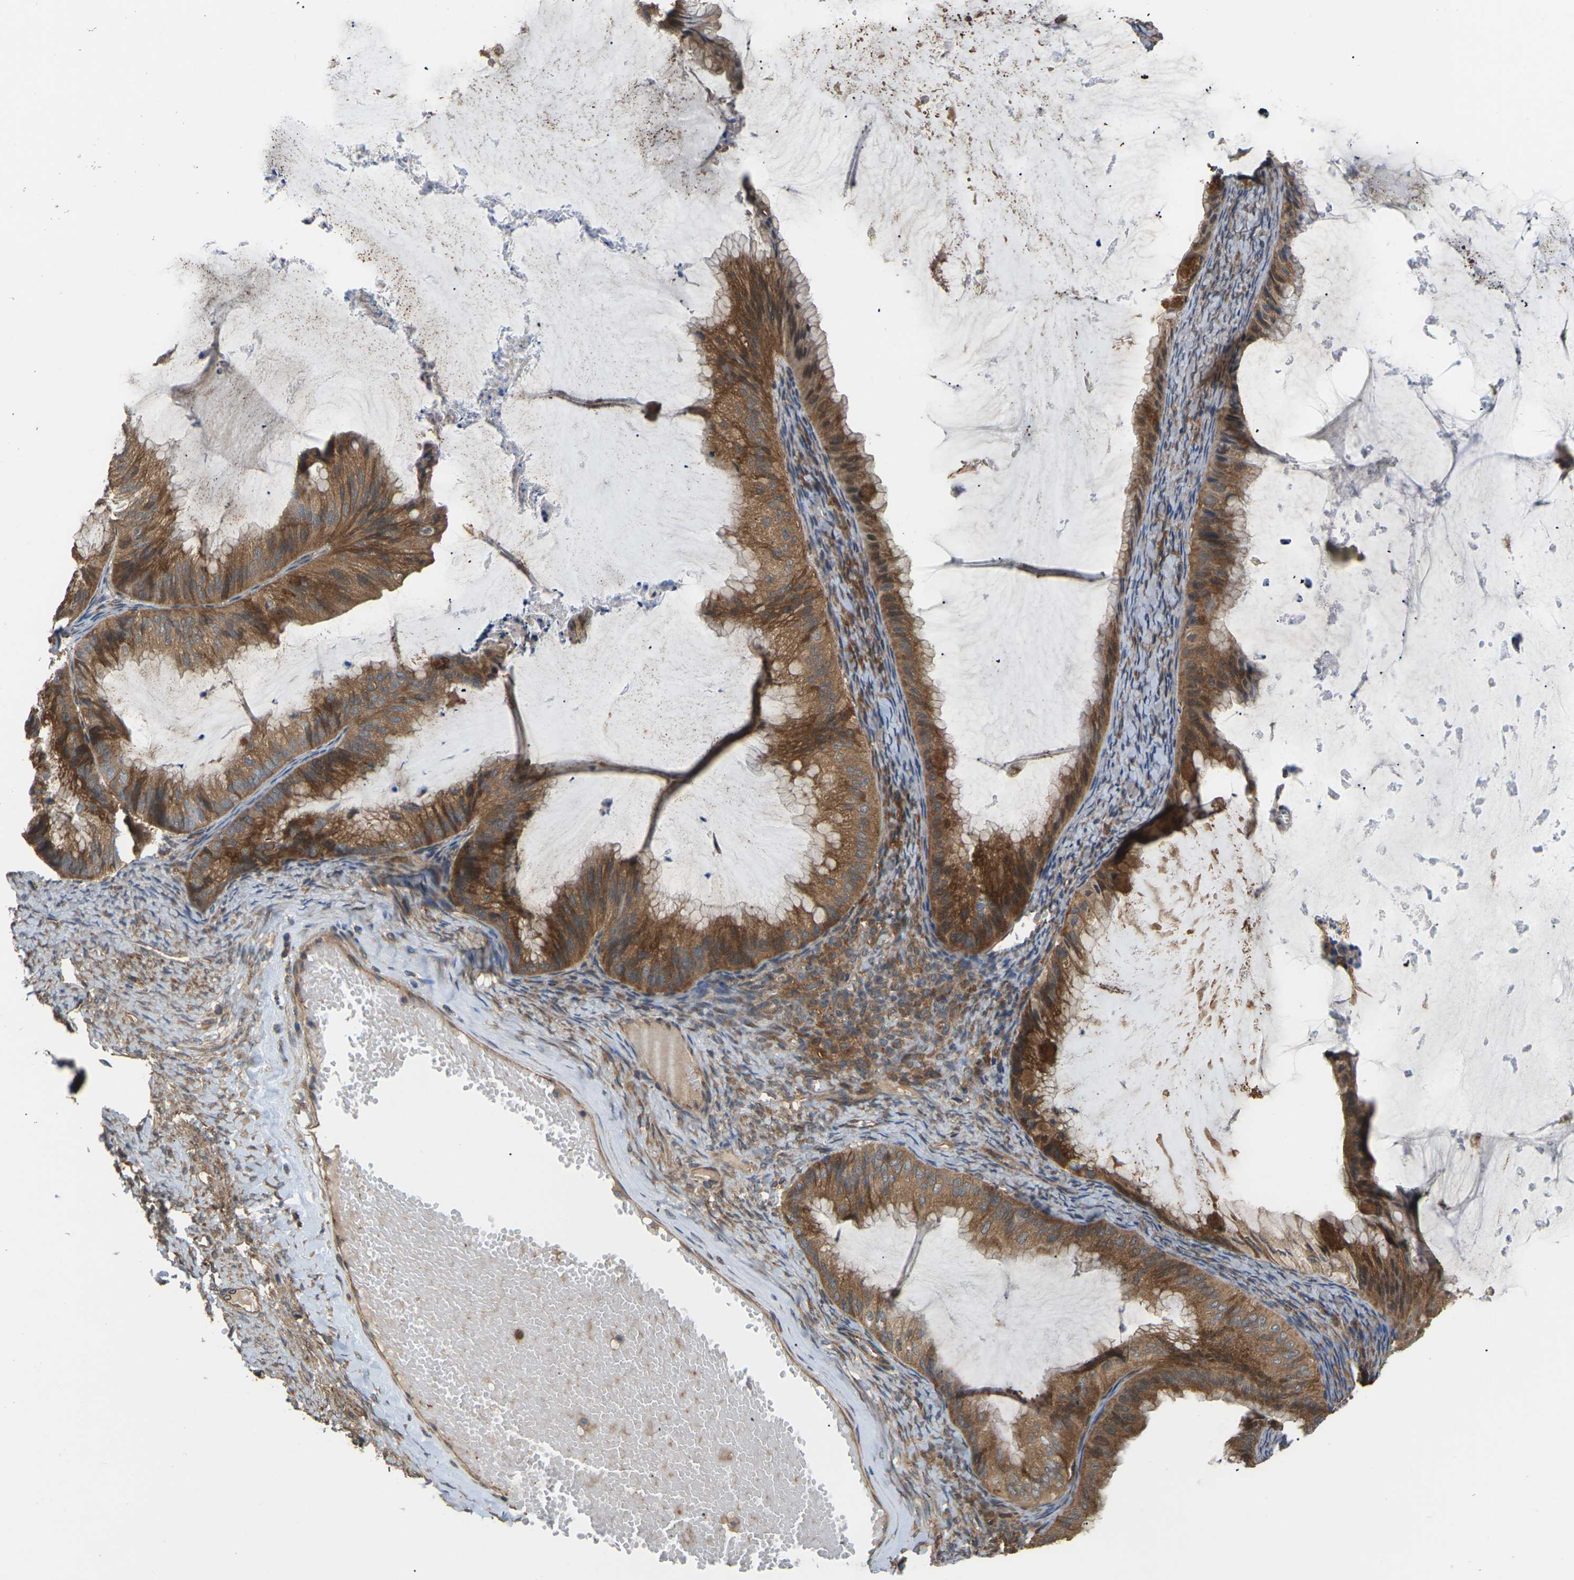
{"staining": {"intensity": "moderate", "quantity": ">75%", "location": "cytoplasmic/membranous"}, "tissue": "ovarian cancer", "cell_type": "Tumor cells", "image_type": "cancer", "snomed": [{"axis": "morphology", "description": "Cystadenocarcinoma, mucinous, NOS"}, {"axis": "topography", "description": "Ovary"}], "caption": "The micrograph reveals staining of ovarian mucinous cystadenocarcinoma, revealing moderate cytoplasmic/membranous protein positivity (brown color) within tumor cells. The staining is performed using DAB brown chromogen to label protein expression. The nuclei are counter-stained blue using hematoxylin.", "gene": "NRAS", "patient": {"sex": "female", "age": 61}}